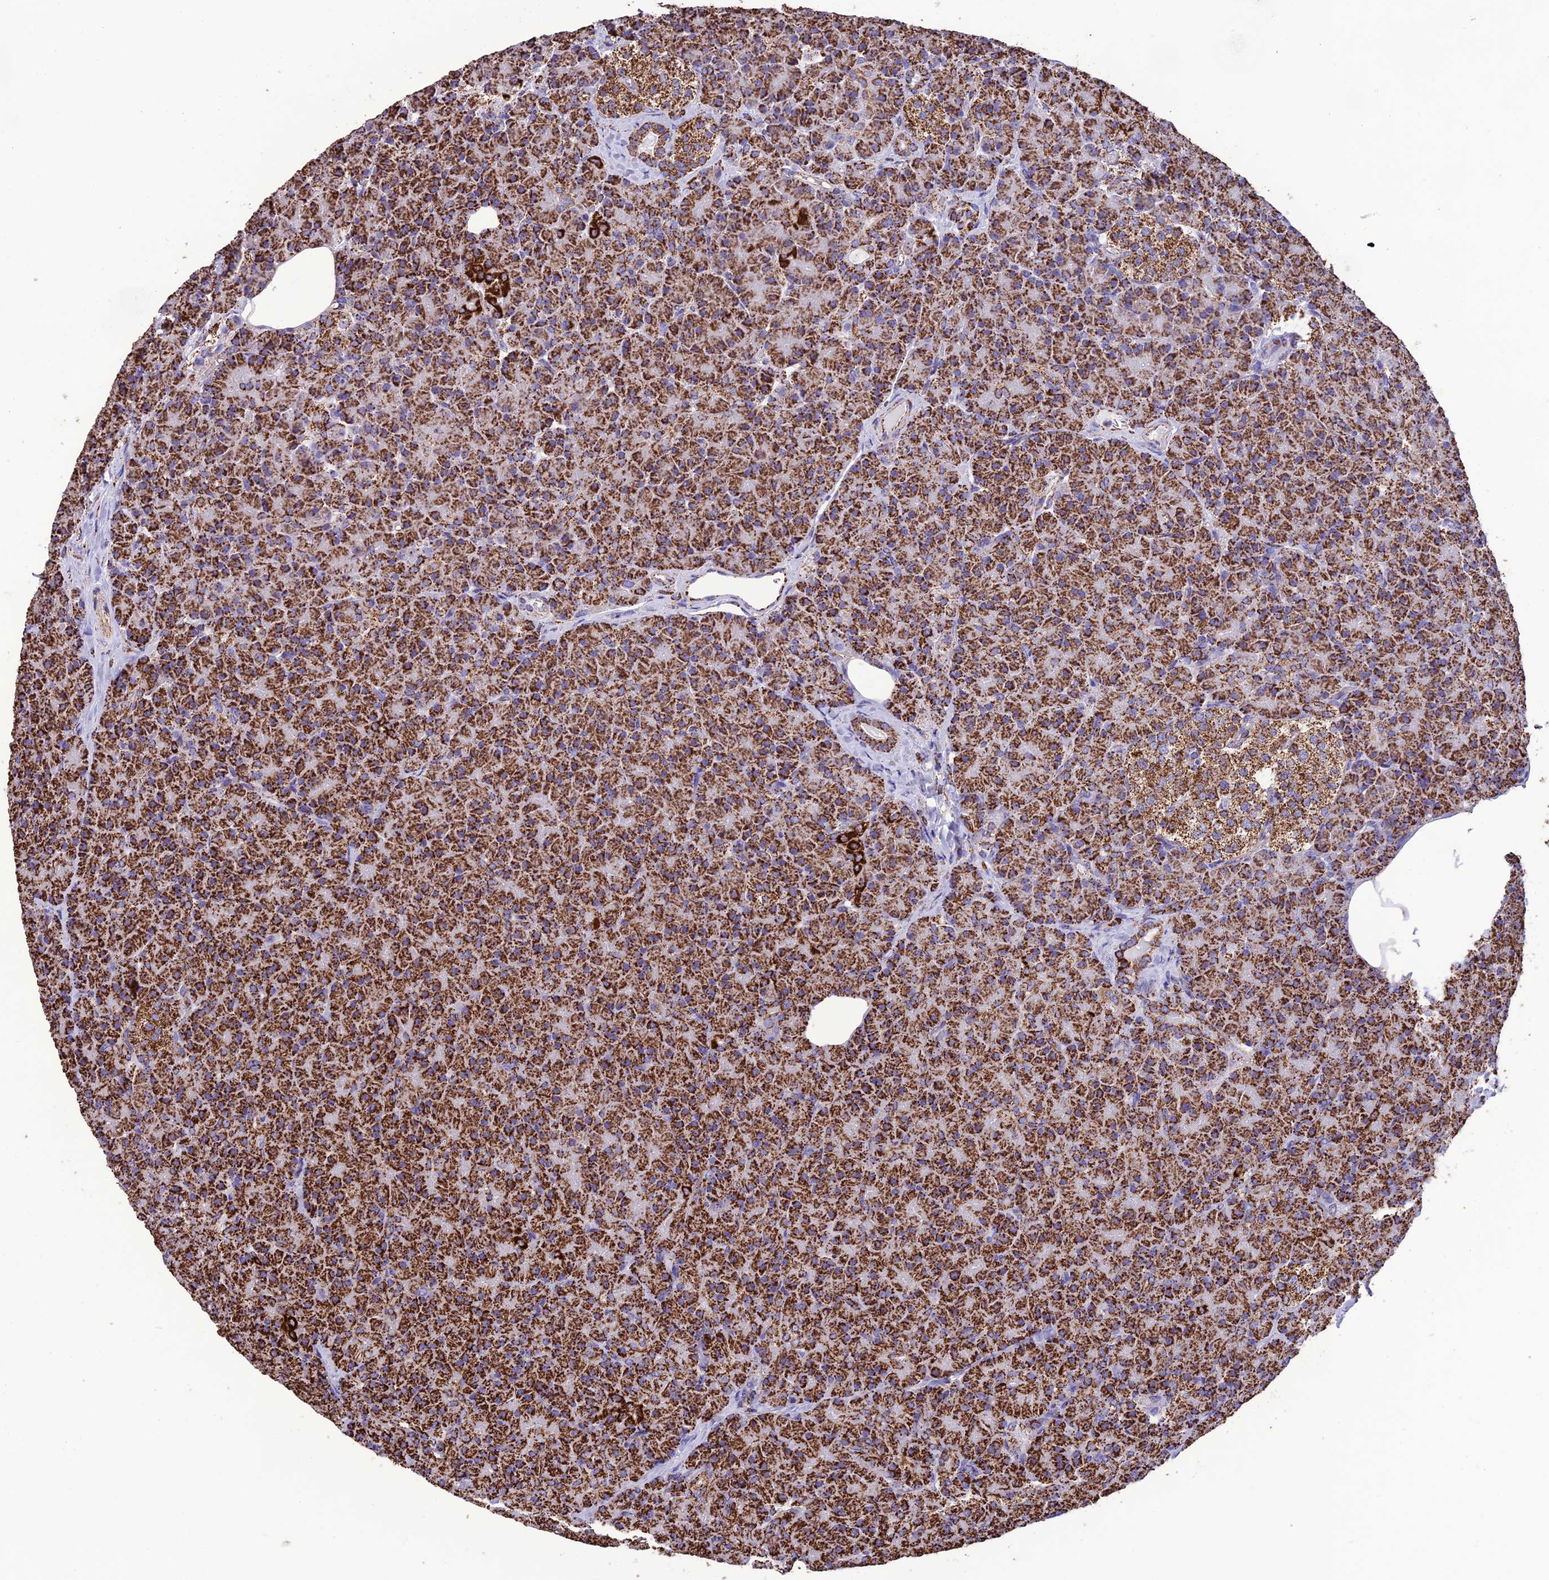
{"staining": {"intensity": "strong", "quantity": ">75%", "location": "cytoplasmic/membranous"}, "tissue": "pancreas", "cell_type": "Exocrine glandular cells", "image_type": "normal", "snomed": [{"axis": "morphology", "description": "Normal tissue, NOS"}, {"axis": "topography", "description": "Pancreas"}], "caption": "Normal pancreas was stained to show a protein in brown. There is high levels of strong cytoplasmic/membranous staining in about >75% of exocrine glandular cells.", "gene": "NDUFAF1", "patient": {"sex": "female", "age": 43}}